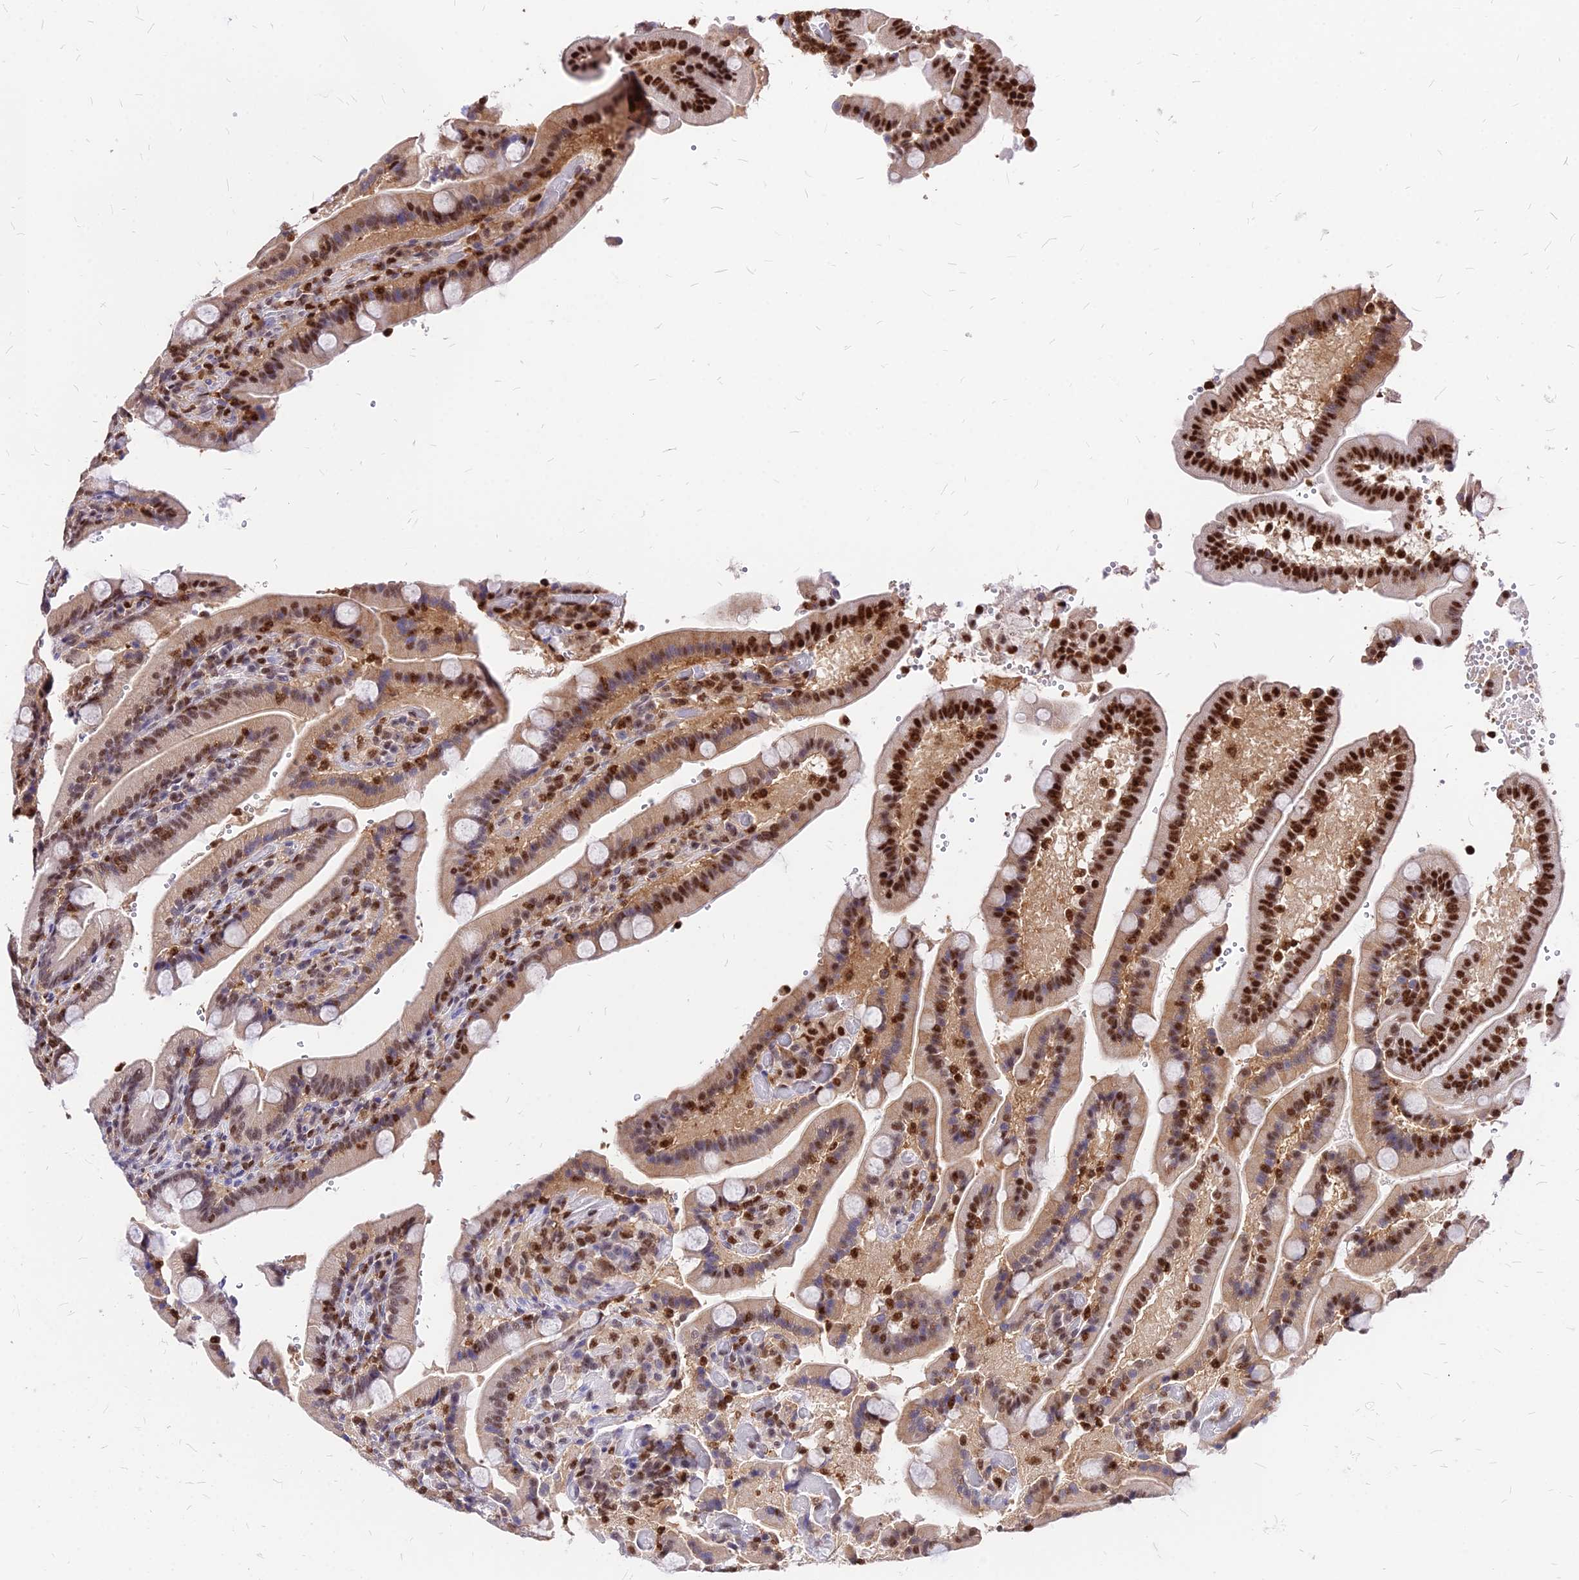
{"staining": {"intensity": "strong", "quantity": "25%-75%", "location": "nuclear"}, "tissue": "duodenum", "cell_type": "Glandular cells", "image_type": "normal", "snomed": [{"axis": "morphology", "description": "Normal tissue, NOS"}, {"axis": "topography", "description": "Duodenum"}], "caption": "A histopathology image of duodenum stained for a protein shows strong nuclear brown staining in glandular cells.", "gene": "PAXX", "patient": {"sex": "female", "age": 62}}